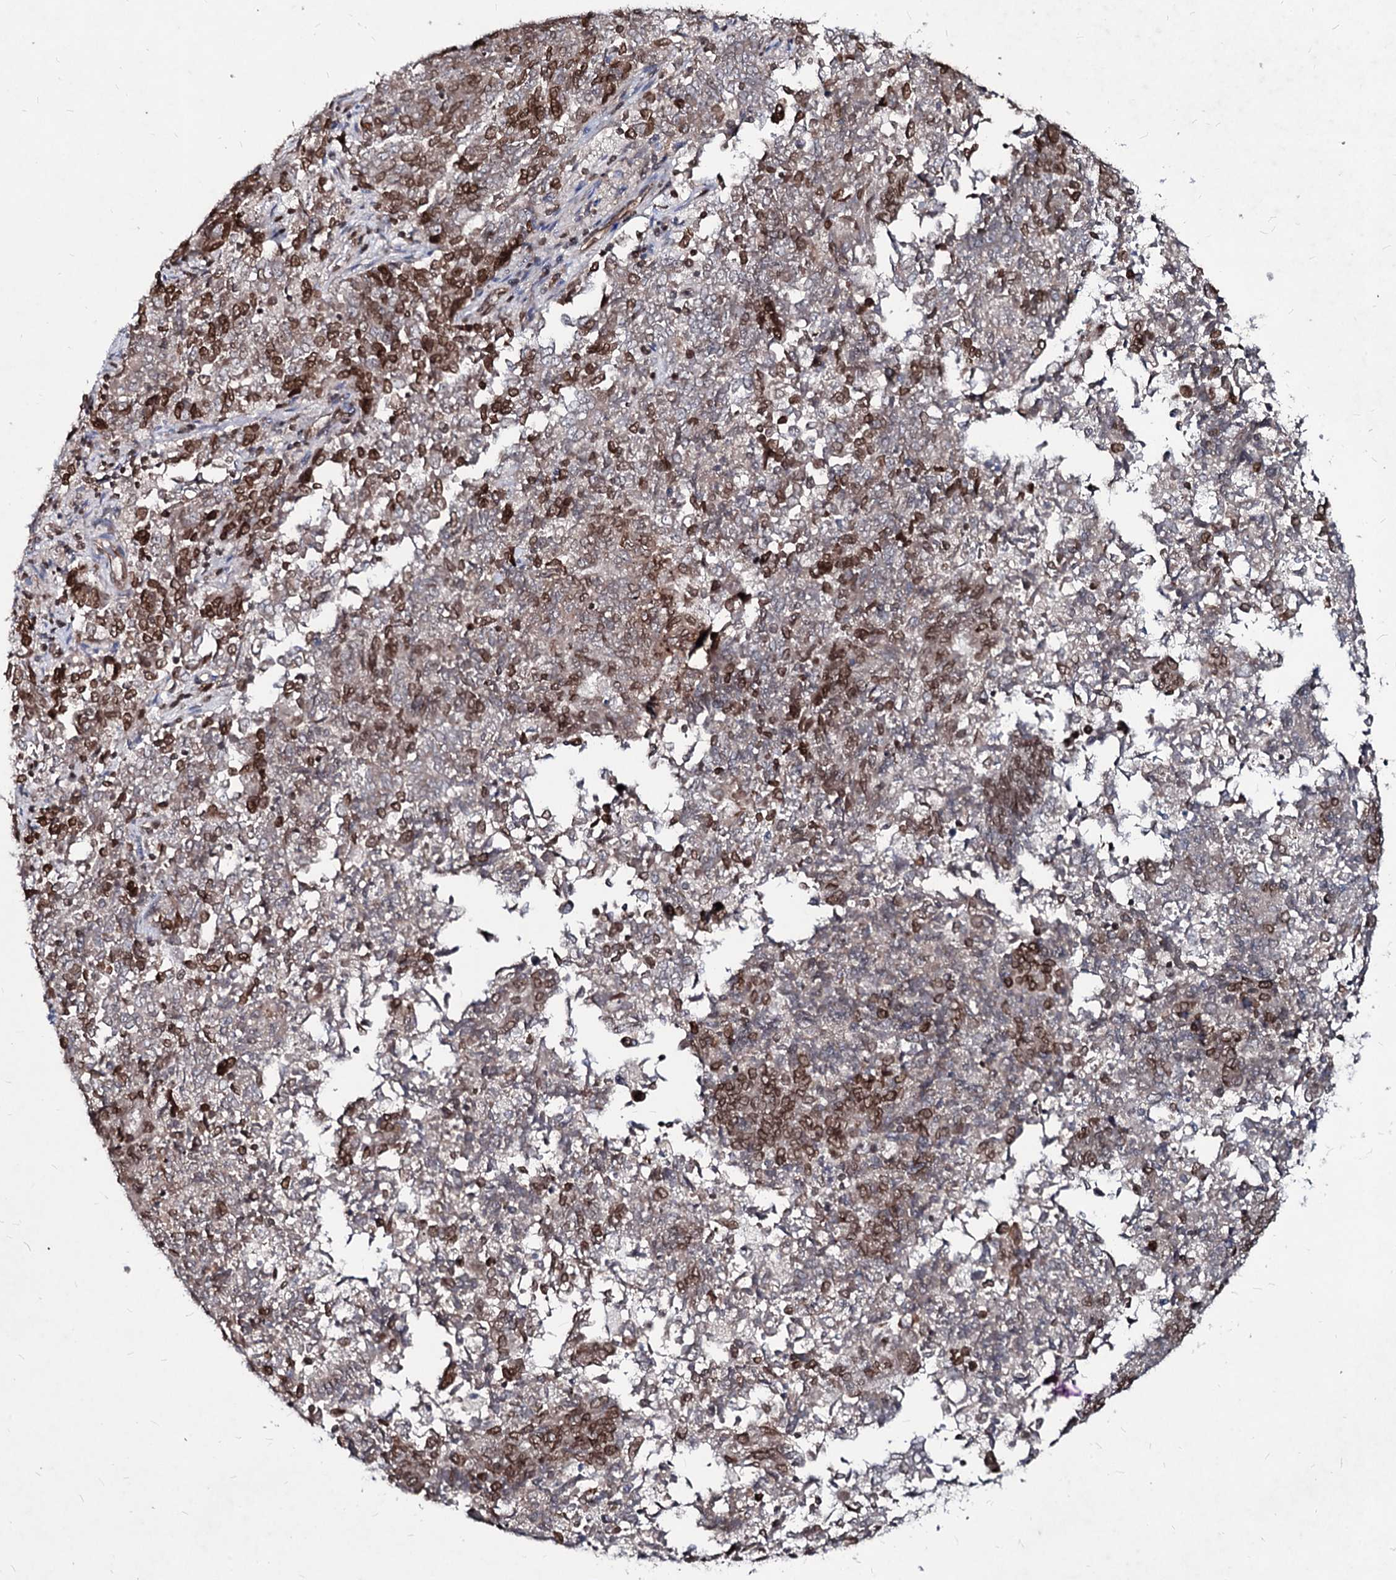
{"staining": {"intensity": "moderate", "quantity": ">75%", "location": "cytoplasmic/membranous,nuclear"}, "tissue": "endometrial cancer", "cell_type": "Tumor cells", "image_type": "cancer", "snomed": [{"axis": "morphology", "description": "Adenocarcinoma, NOS"}, {"axis": "topography", "description": "Endometrium"}], "caption": "Tumor cells show medium levels of moderate cytoplasmic/membranous and nuclear expression in about >75% of cells in endometrial adenocarcinoma. (Brightfield microscopy of DAB IHC at high magnification).", "gene": "RNF6", "patient": {"sex": "female", "age": 80}}